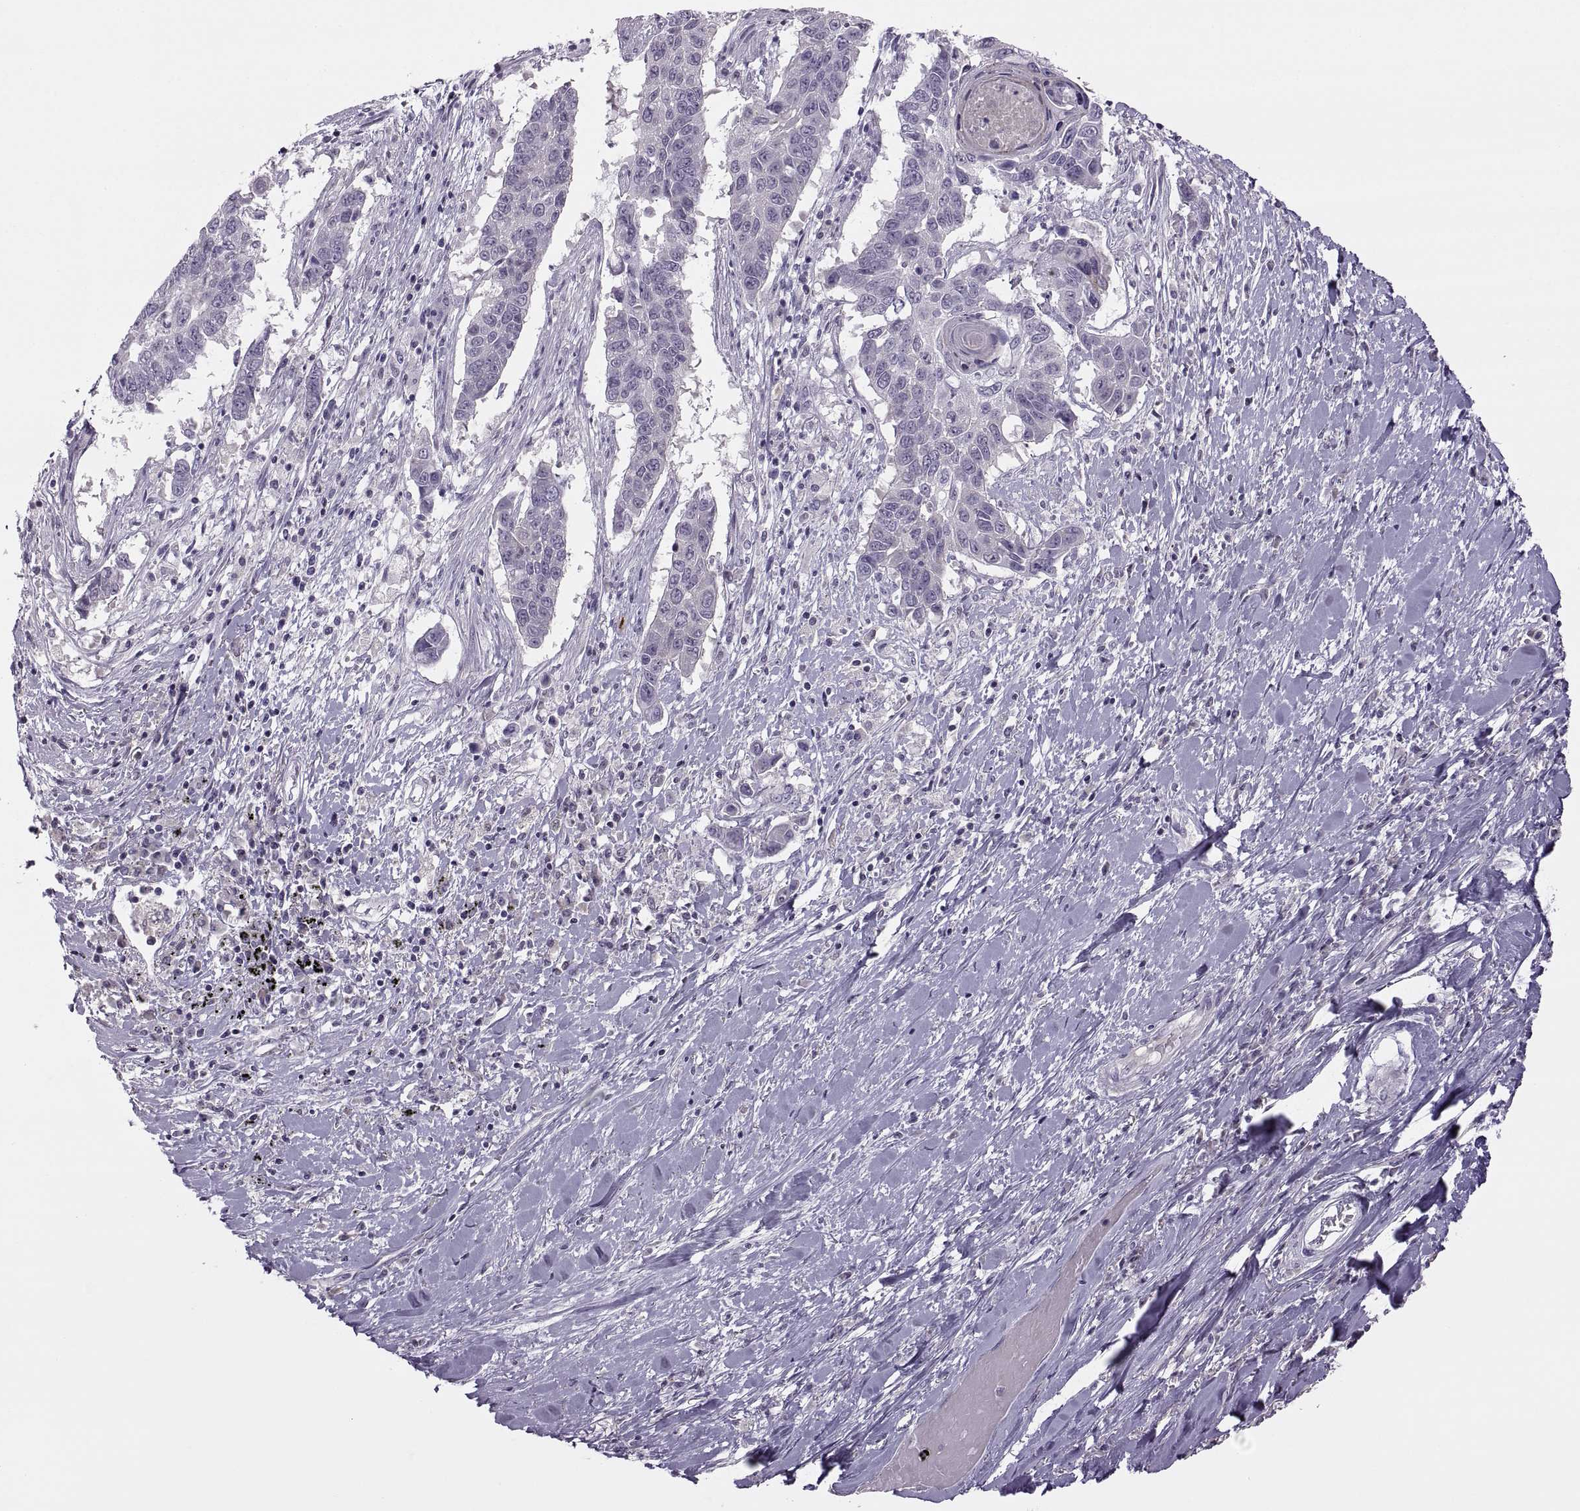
{"staining": {"intensity": "negative", "quantity": "none", "location": "none"}, "tissue": "lung cancer", "cell_type": "Tumor cells", "image_type": "cancer", "snomed": [{"axis": "morphology", "description": "Squamous cell carcinoma, NOS"}, {"axis": "topography", "description": "Lung"}], "caption": "This is a micrograph of IHC staining of lung cancer, which shows no expression in tumor cells.", "gene": "CHCT1", "patient": {"sex": "male", "age": 73}}